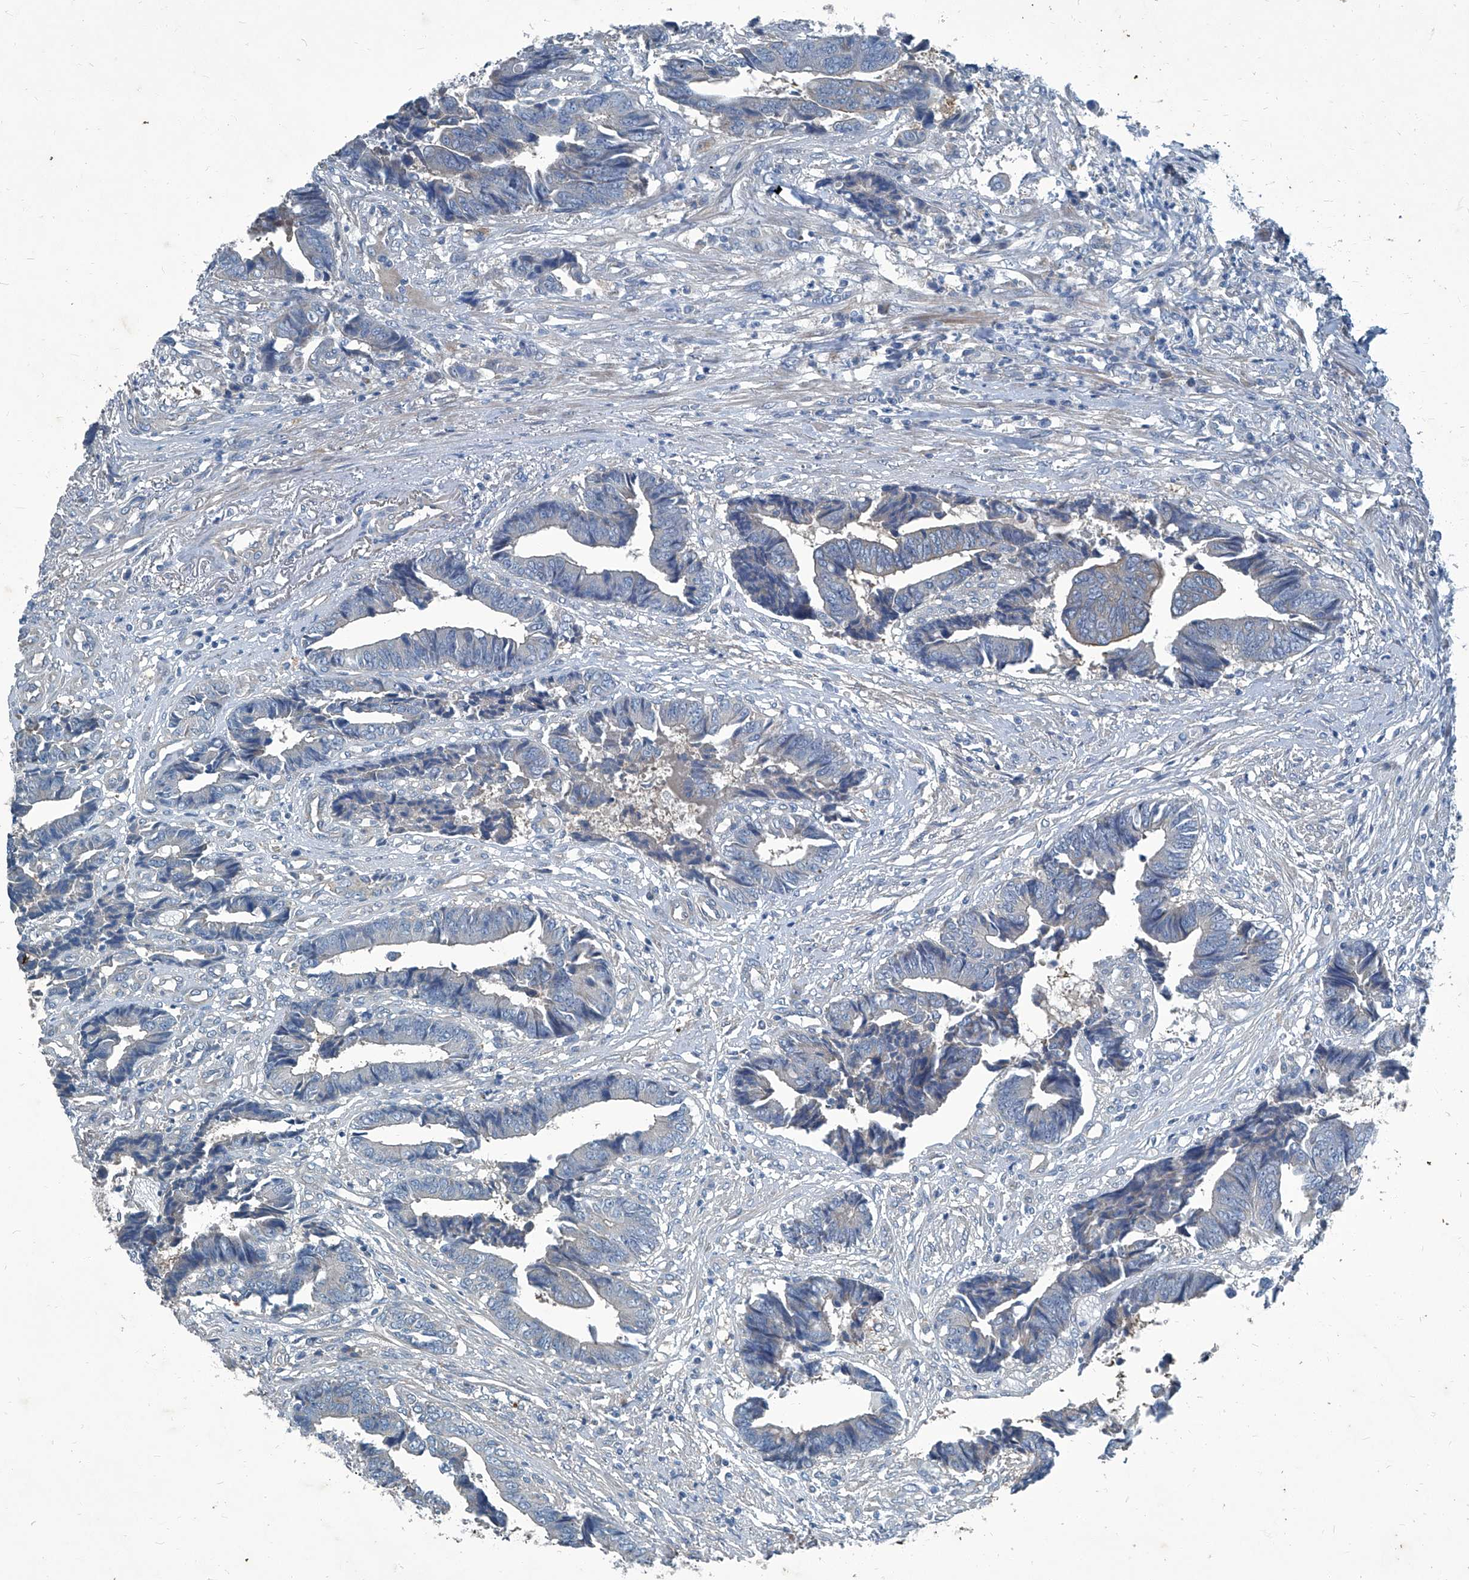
{"staining": {"intensity": "negative", "quantity": "none", "location": "none"}, "tissue": "colorectal cancer", "cell_type": "Tumor cells", "image_type": "cancer", "snomed": [{"axis": "morphology", "description": "Adenocarcinoma, NOS"}, {"axis": "topography", "description": "Rectum"}], "caption": "Colorectal cancer stained for a protein using immunohistochemistry displays no positivity tumor cells.", "gene": "SLC26A11", "patient": {"sex": "male", "age": 84}}